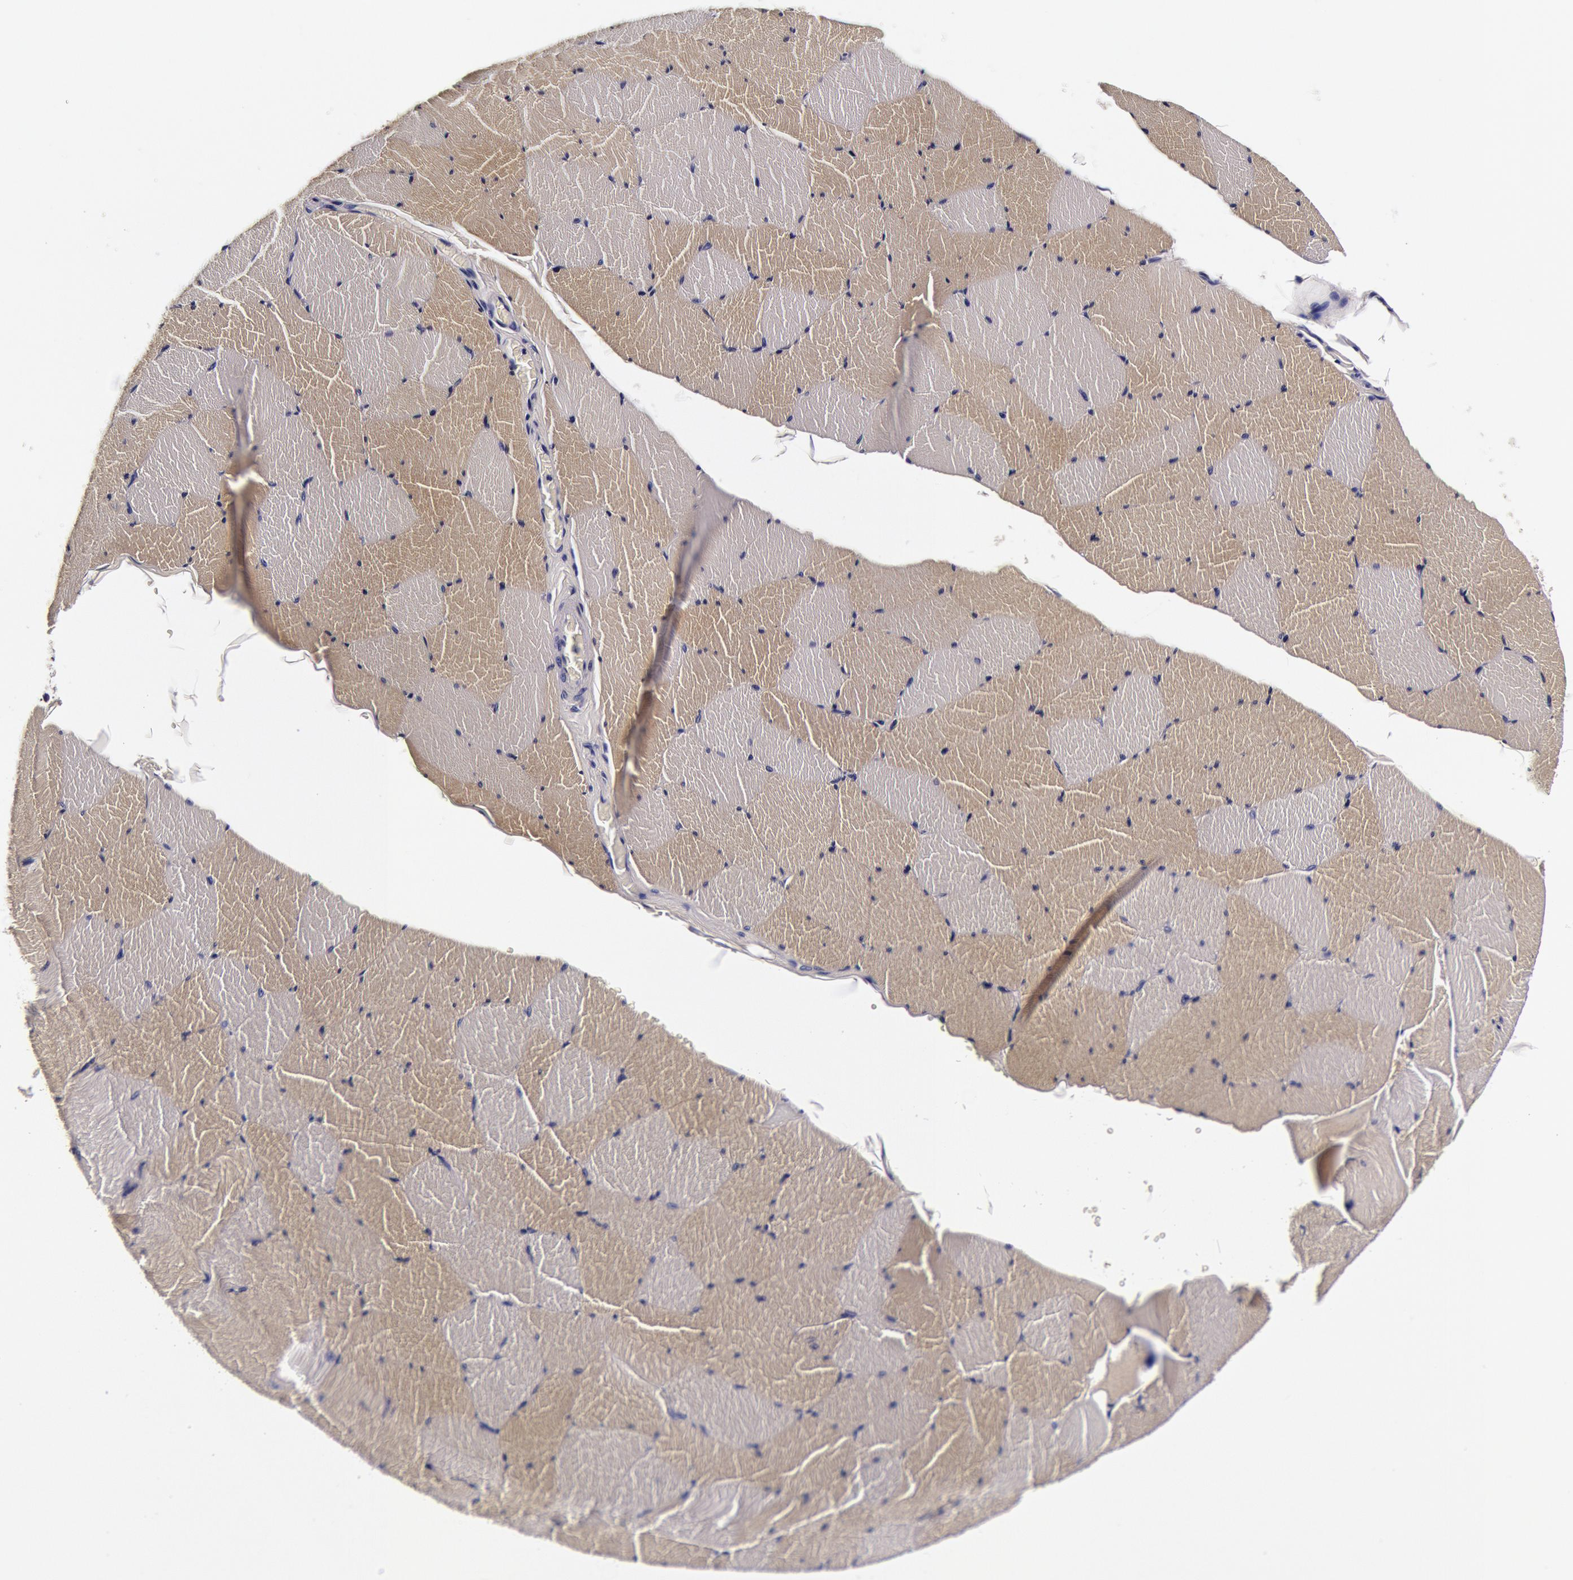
{"staining": {"intensity": "weak", "quantity": "<25%", "location": "cytoplasmic/membranous"}, "tissue": "skeletal muscle", "cell_type": "Myocytes", "image_type": "normal", "snomed": [{"axis": "morphology", "description": "Normal tissue, NOS"}, {"axis": "topography", "description": "Skeletal muscle"}, {"axis": "topography", "description": "Salivary gland"}], "caption": "High power microscopy histopathology image of an immunohistochemistry (IHC) photomicrograph of benign skeletal muscle, revealing no significant staining in myocytes.", "gene": "CCDC22", "patient": {"sex": "male", "age": 62}}